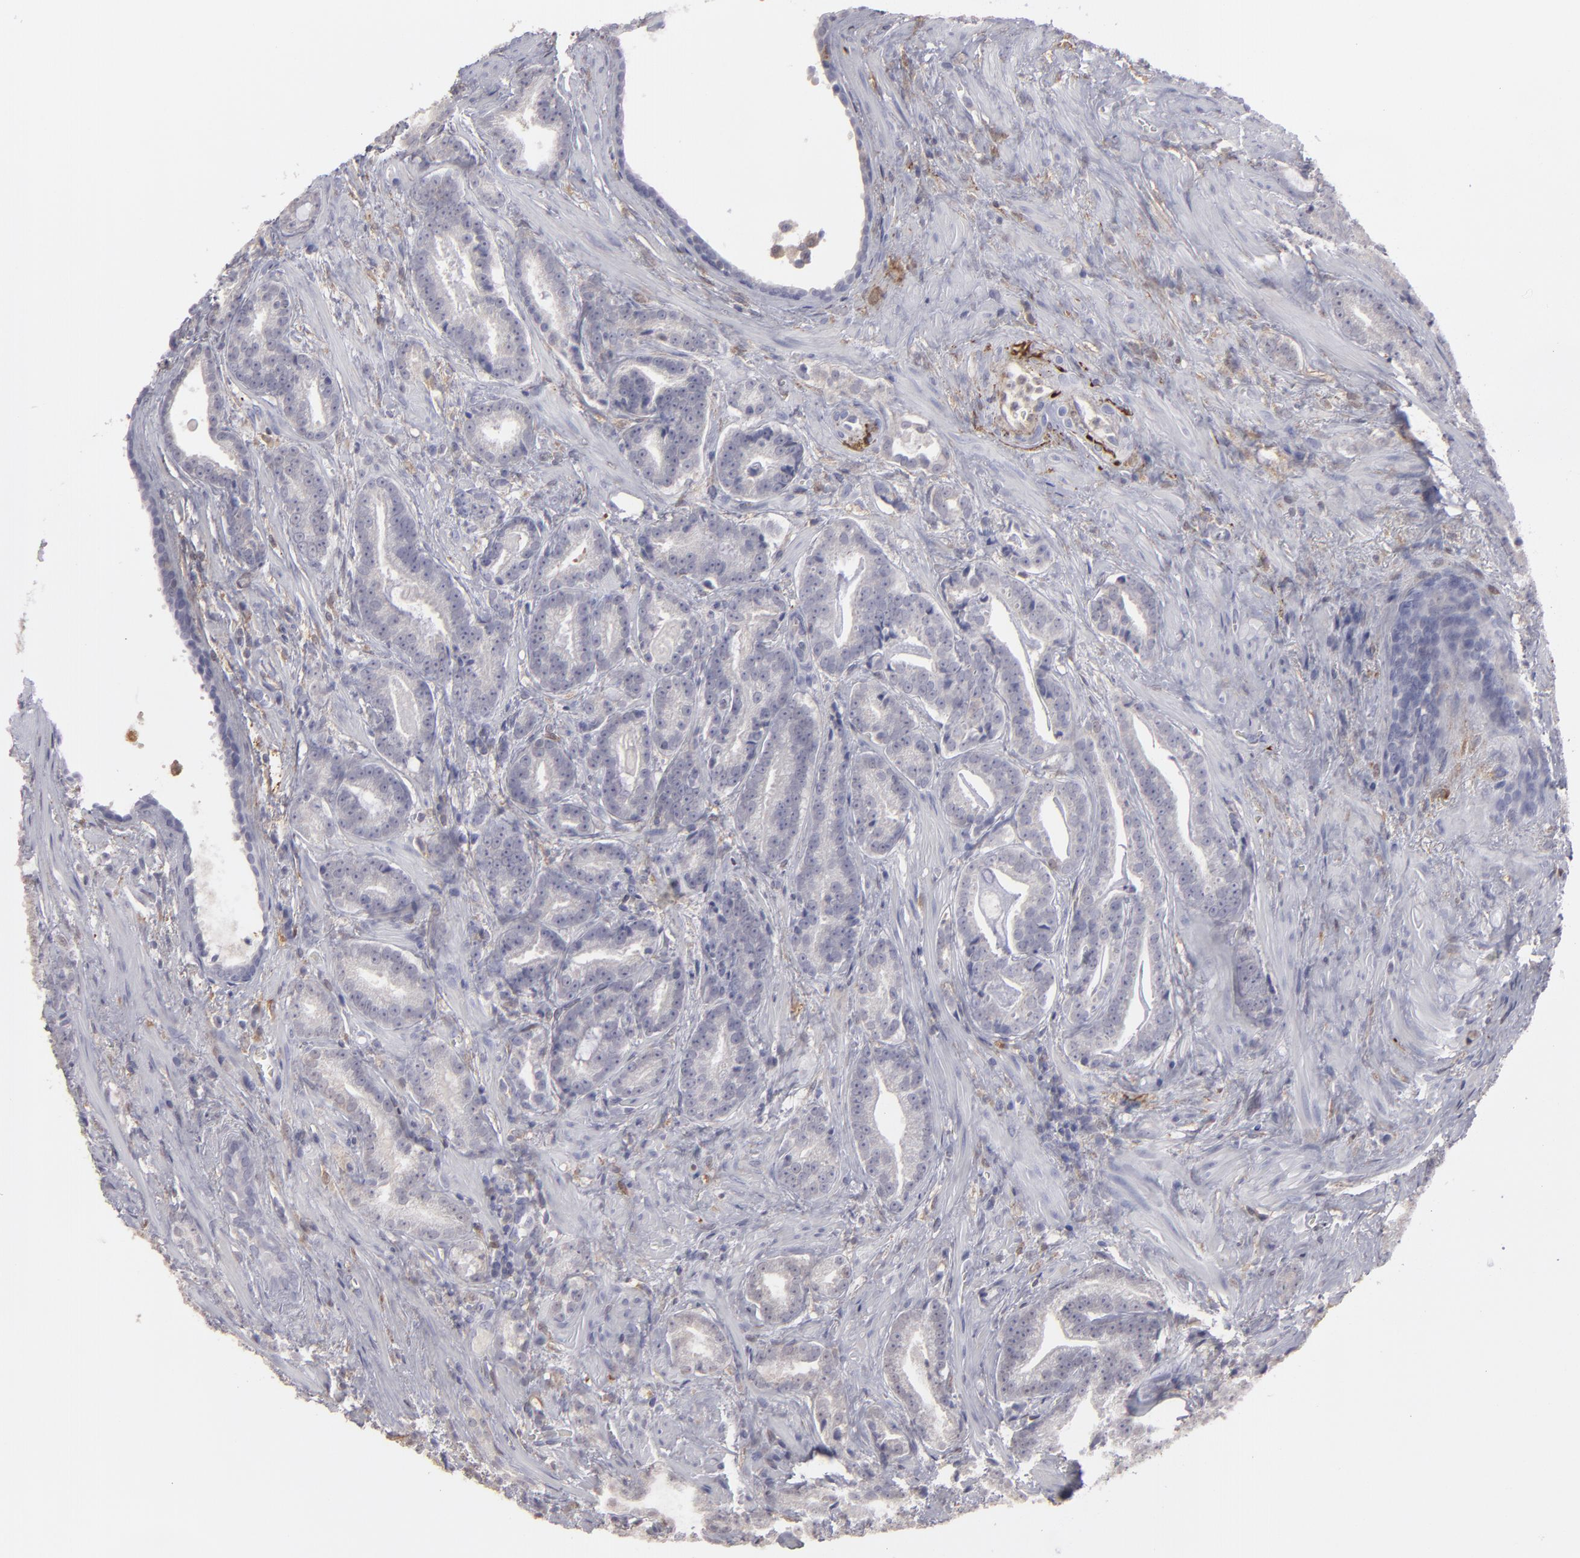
{"staining": {"intensity": "negative", "quantity": "none", "location": "none"}, "tissue": "prostate cancer", "cell_type": "Tumor cells", "image_type": "cancer", "snomed": [{"axis": "morphology", "description": "Adenocarcinoma, Medium grade"}, {"axis": "topography", "description": "Prostate"}], "caption": "Image shows no protein positivity in tumor cells of prostate cancer (medium-grade adenocarcinoma) tissue.", "gene": "SEMA3G", "patient": {"sex": "male", "age": 60}}